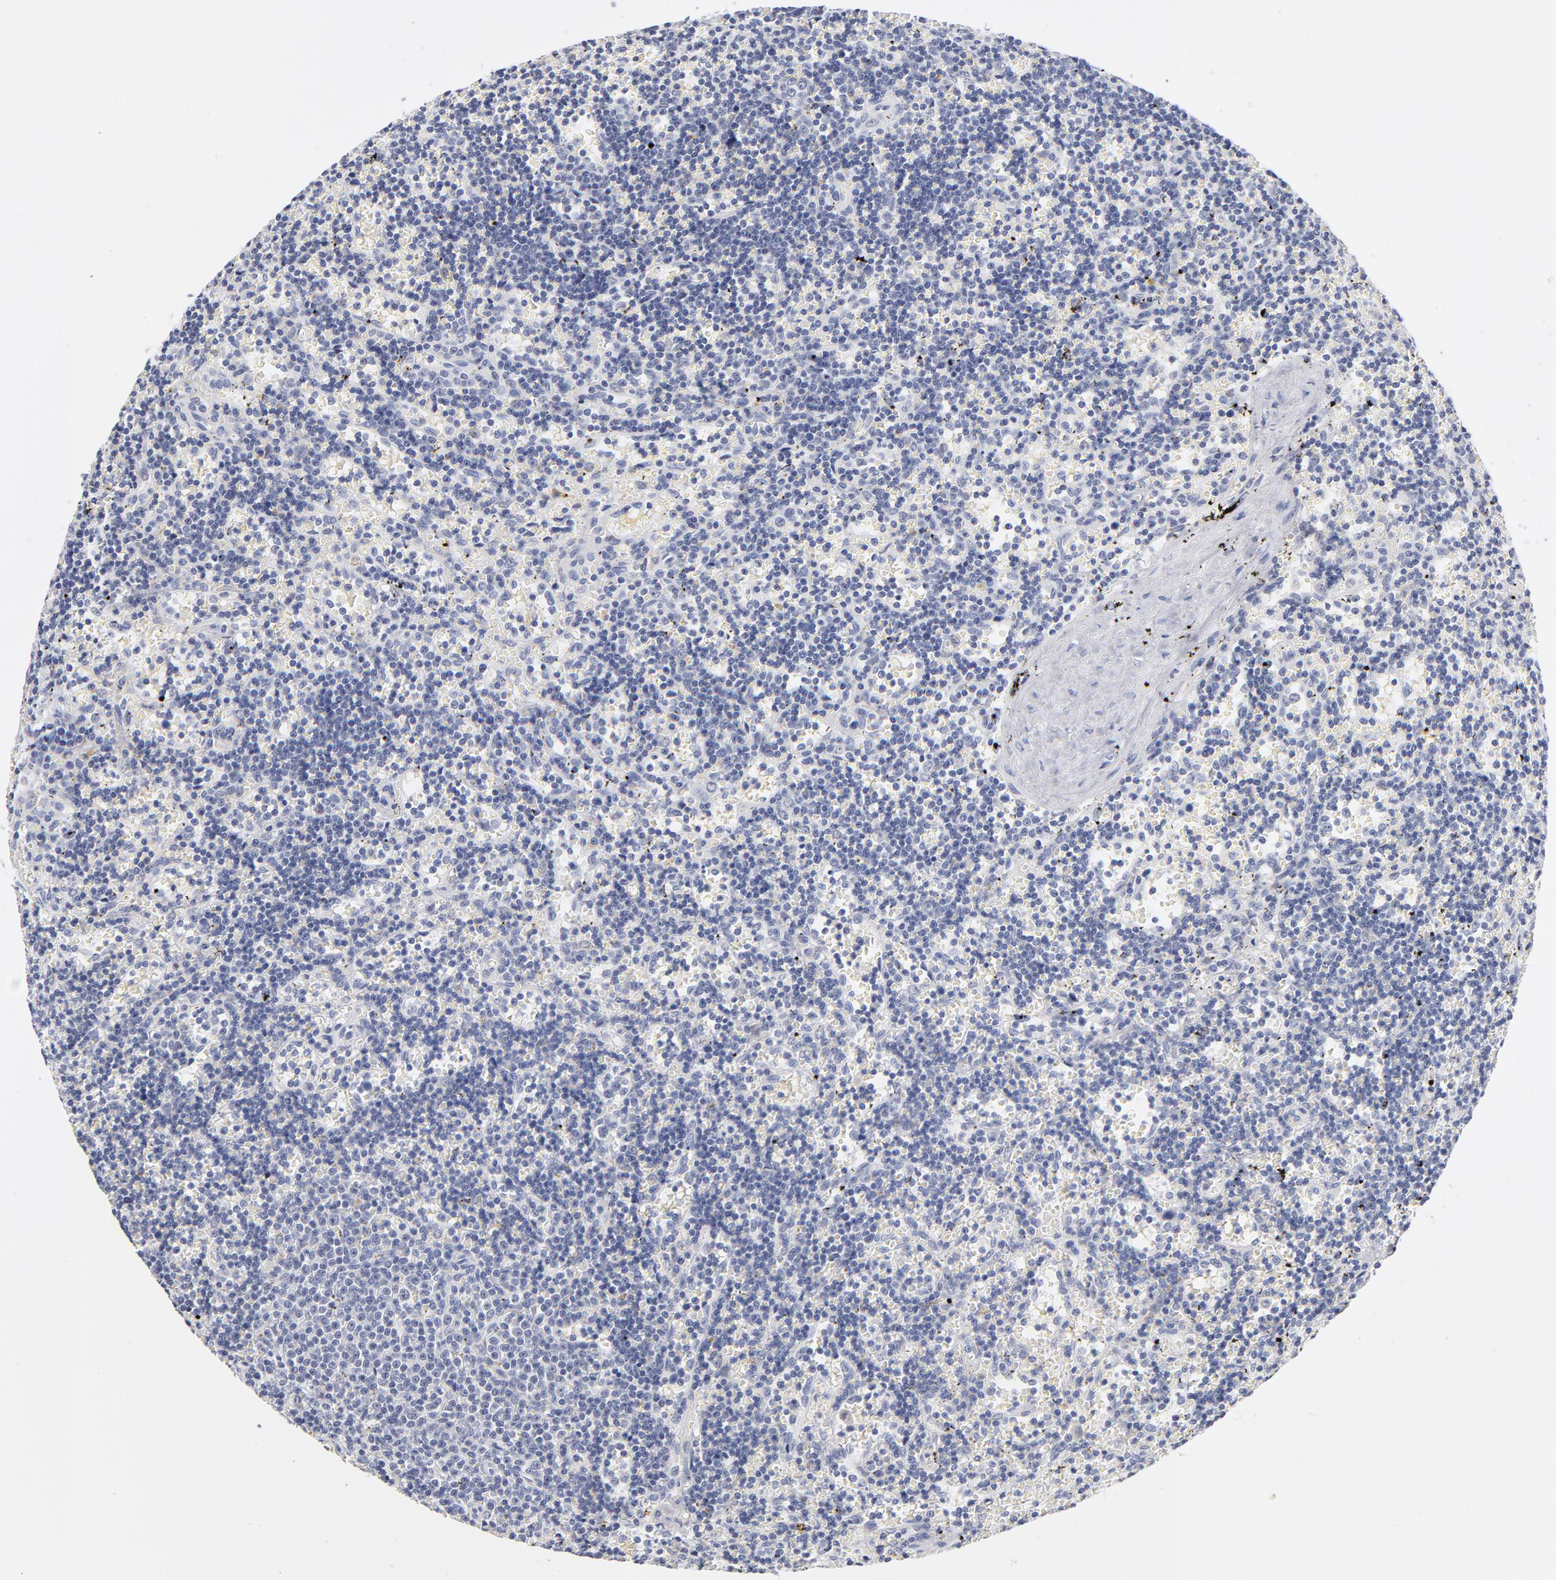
{"staining": {"intensity": "negative", "quantity": "none", "location": "none"}, "tissue": "lymphoma", "cell_type": "Tumor cells", "image_type": "cancer", "snomed": [{"axis": "morphology", "description": "Malignant lymphoma, non-Hodgkin's type, Low grade"}, {"axis": "topography", "description": "Spleen"}], "caption": "A high-resolution histopathology image shows immunohistochemistry (IHC) staining of lymphoma, which reveals no significant staining in tumor cells.", "gene": "KHNYN", "patient": {"sex": "male", "age": 60}}